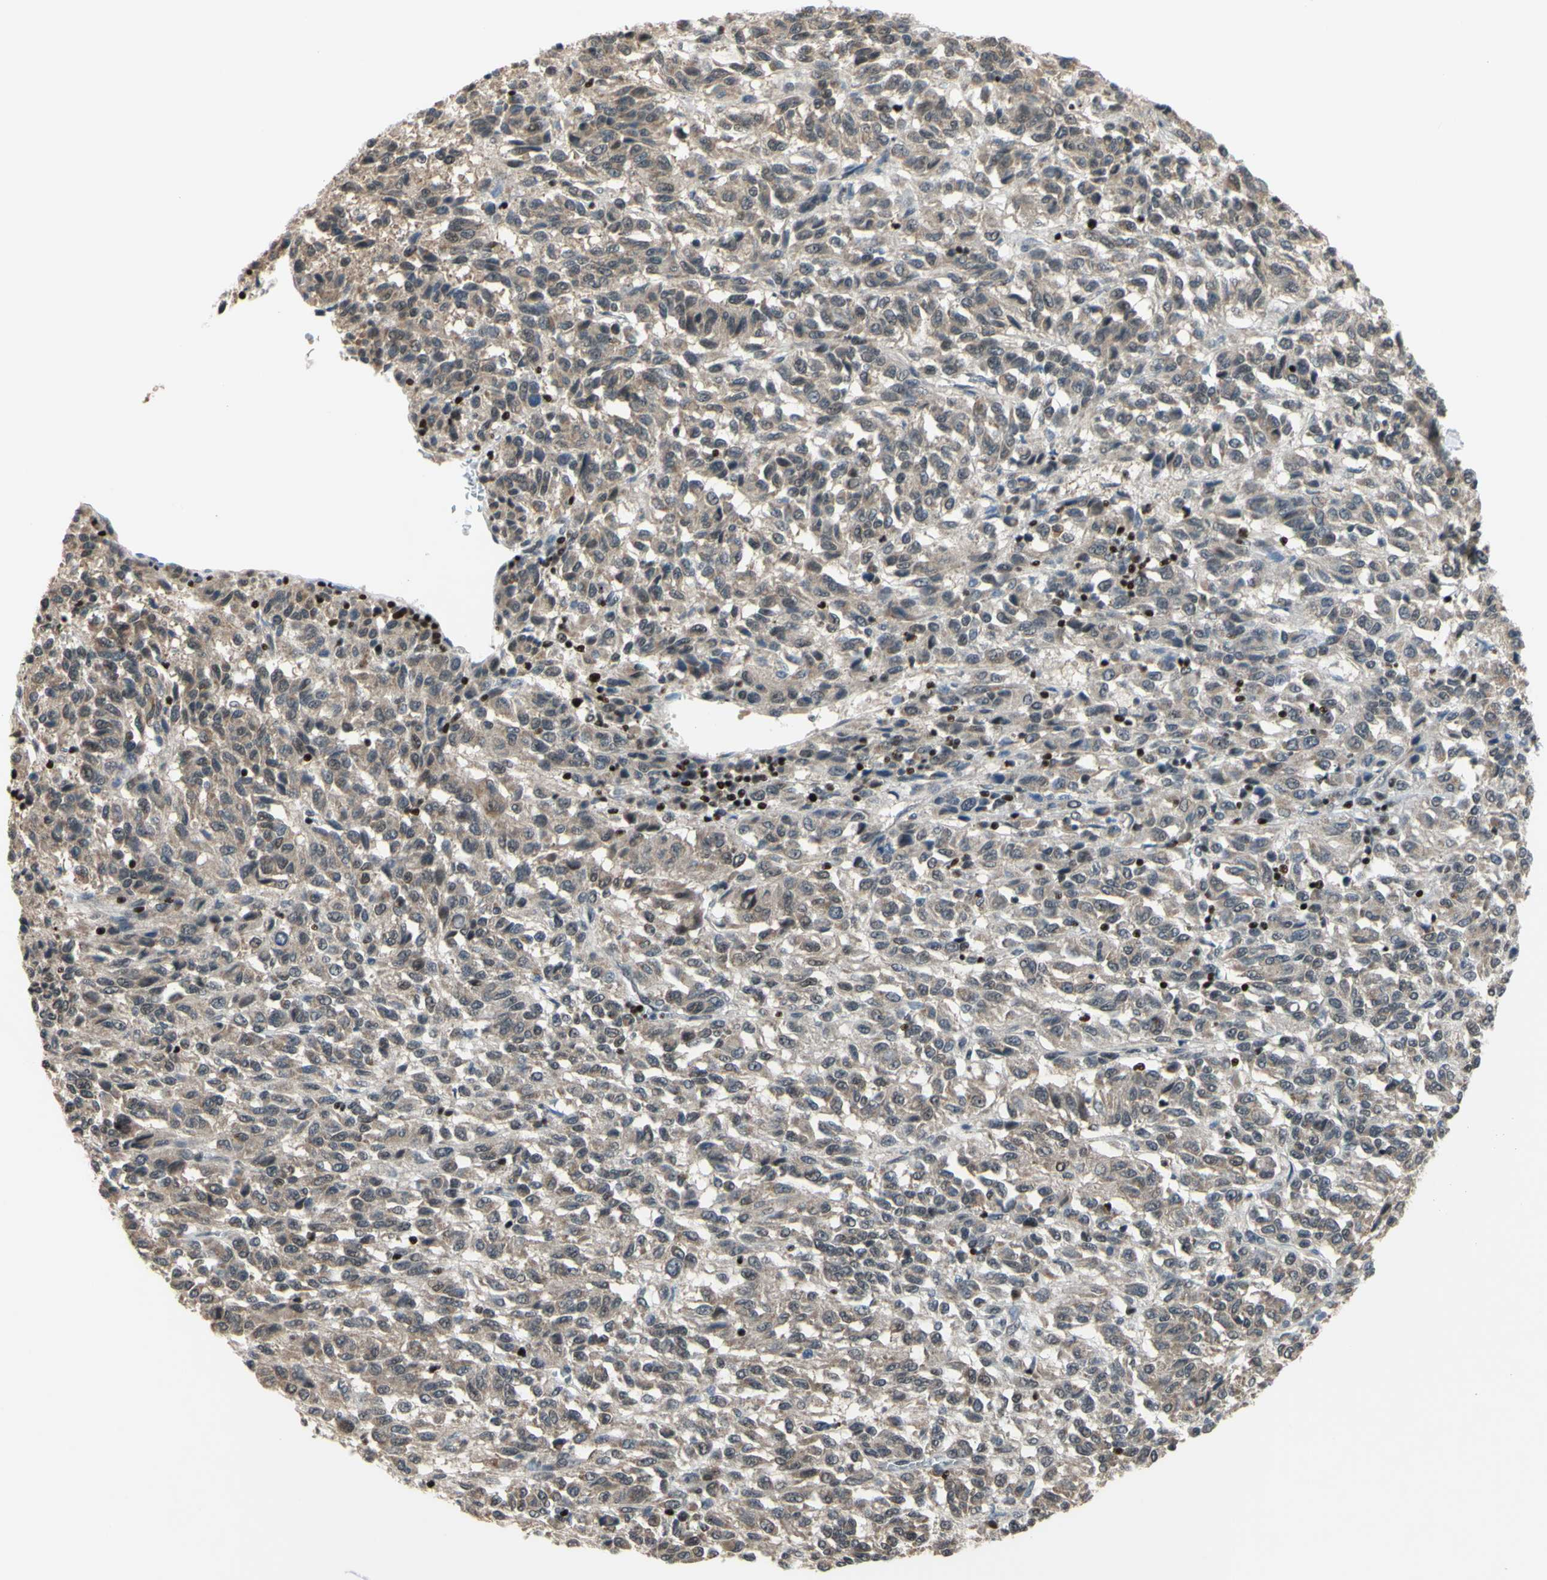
{"staining": {"intensity": "moderate", "quantity": ">75%", "location": "cytoplasmic/membranous"}, "tissue": "melanoma", "cell_type": "Tumor cells", "image_type": "cancer", "snomed": [{"axis": "morphology", "description": "Malignant melanoma, Metastatic site"}, {"axis": "topography", "description": "Lung"}], "caption": "Immunohistochemistry (DAB (3,3'-diaminobenzidine)) staining of human malignant melanoma (metastatic site) exhibits moderate cytoplasmic/membranous protein staining in about >75% of tumor cells. Ihc stains the protein of interest in brown and the nuclei are stained blue.", "gene": "SP4", "patient": {"sex": "male", "age": 64}}